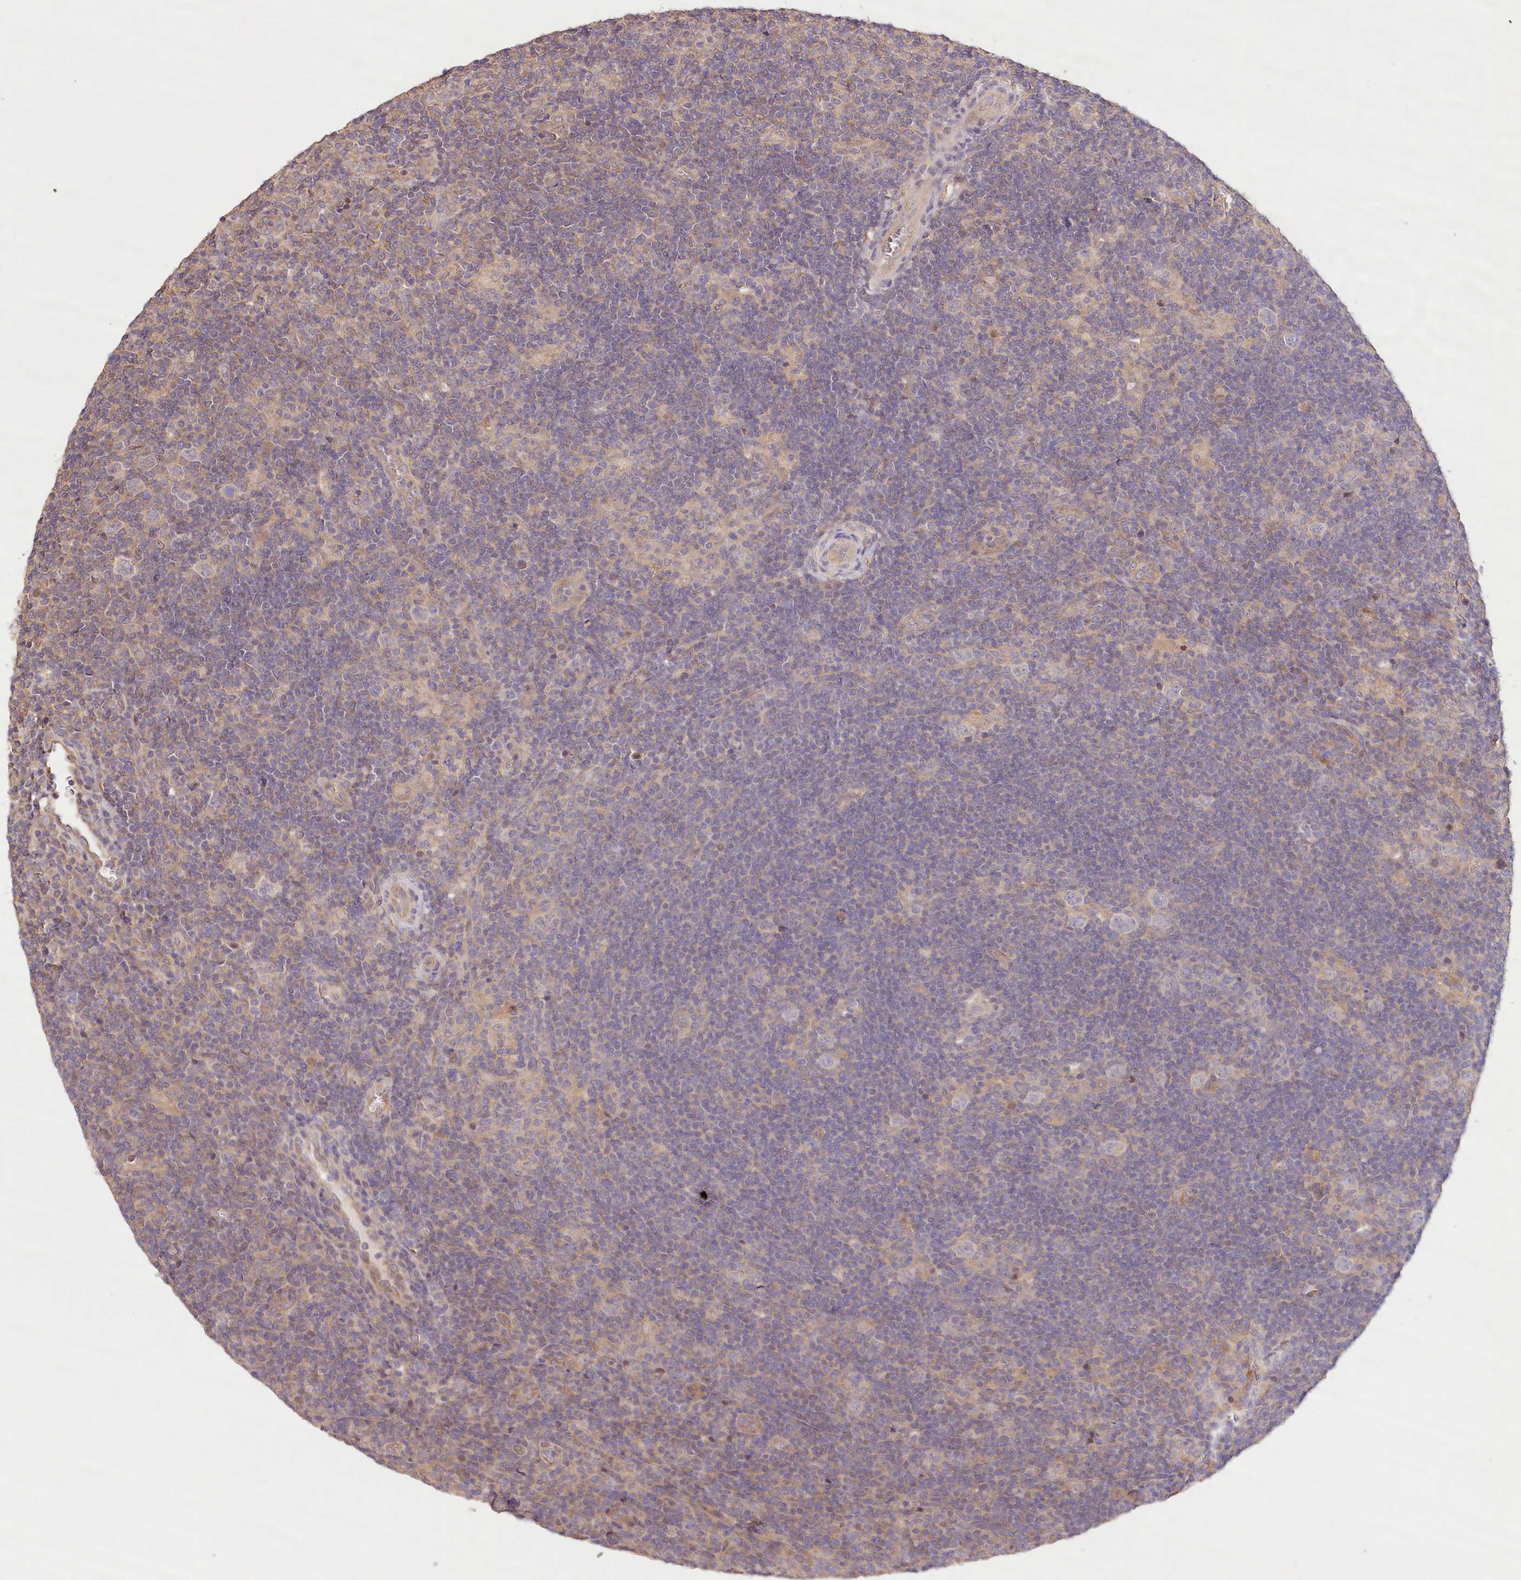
{"staining": {"intensity": "negative", "quantity": "none", "location": "none"}, "tissue": "lymphoma", "cell_type": "Tumor cells", "image_type": "cancer", "snomed": [{"axis": "morphology", "description": "Hodgkin's disease, NOS"}, {"axis": "topography", "description": "Lymph node"}], "caption": "There is no significant expression in tumor cells of lymphoma.", "gene": "LSS", "patient": {"sex": "female", "age": 57}}